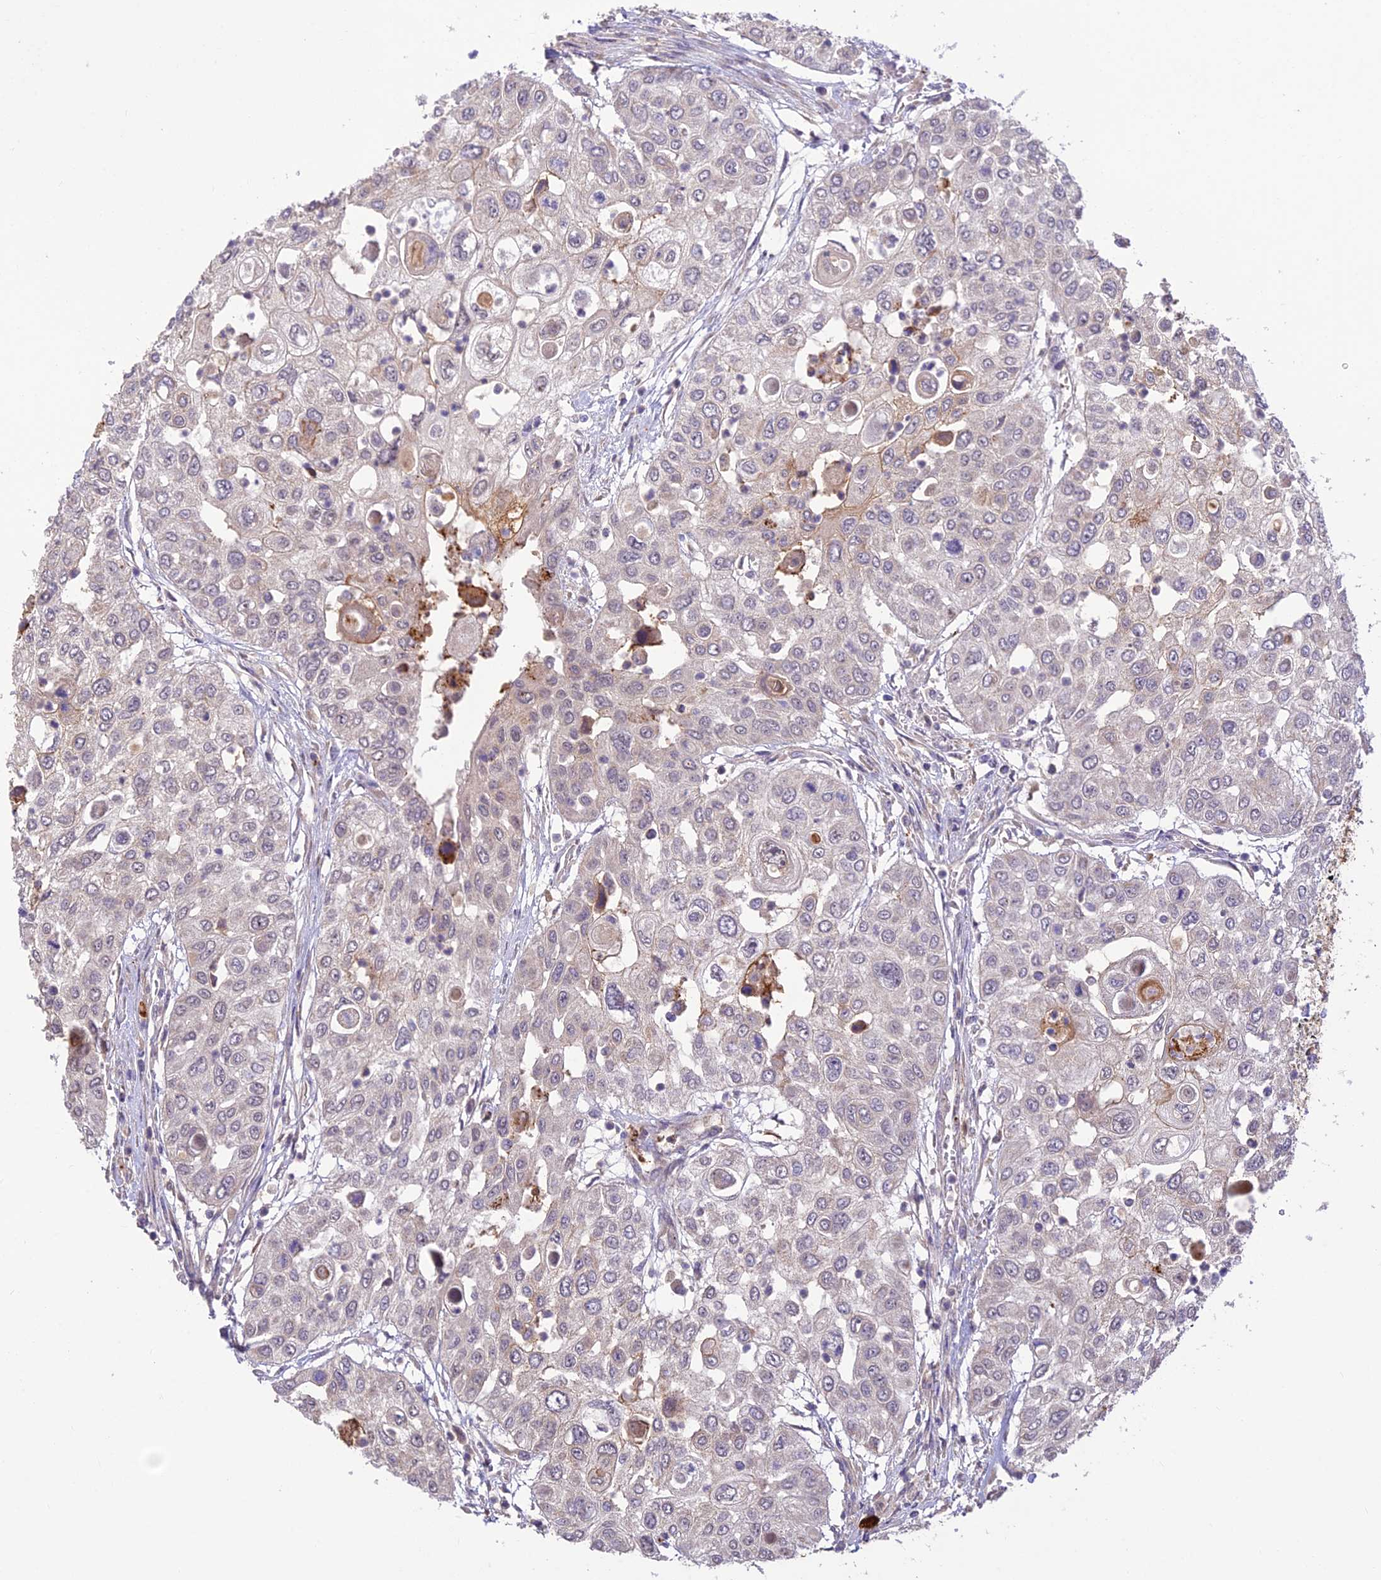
{"staining": {"intensity": "moderate", "quantity": "<25%", "location": "cytoplasmic/membranous"}, "tissue": "urothelial cancer", "cell_type": "Tumor cells", "image_type": "cancer", "snomed": [{"axis": "morphology", "description": "Urothelial carcinoma, High grade"}, {"axis": "topography", "description": "Urinary bladder"}], "caption": "The immunohistochemical stain labels moderate cytoplasmic/membranous positivity in tumor cells of urothelial carcinoma (high-grade) tissue.", "gene": "ASPDH", "patient": {"sex": "female", "age": 79}}